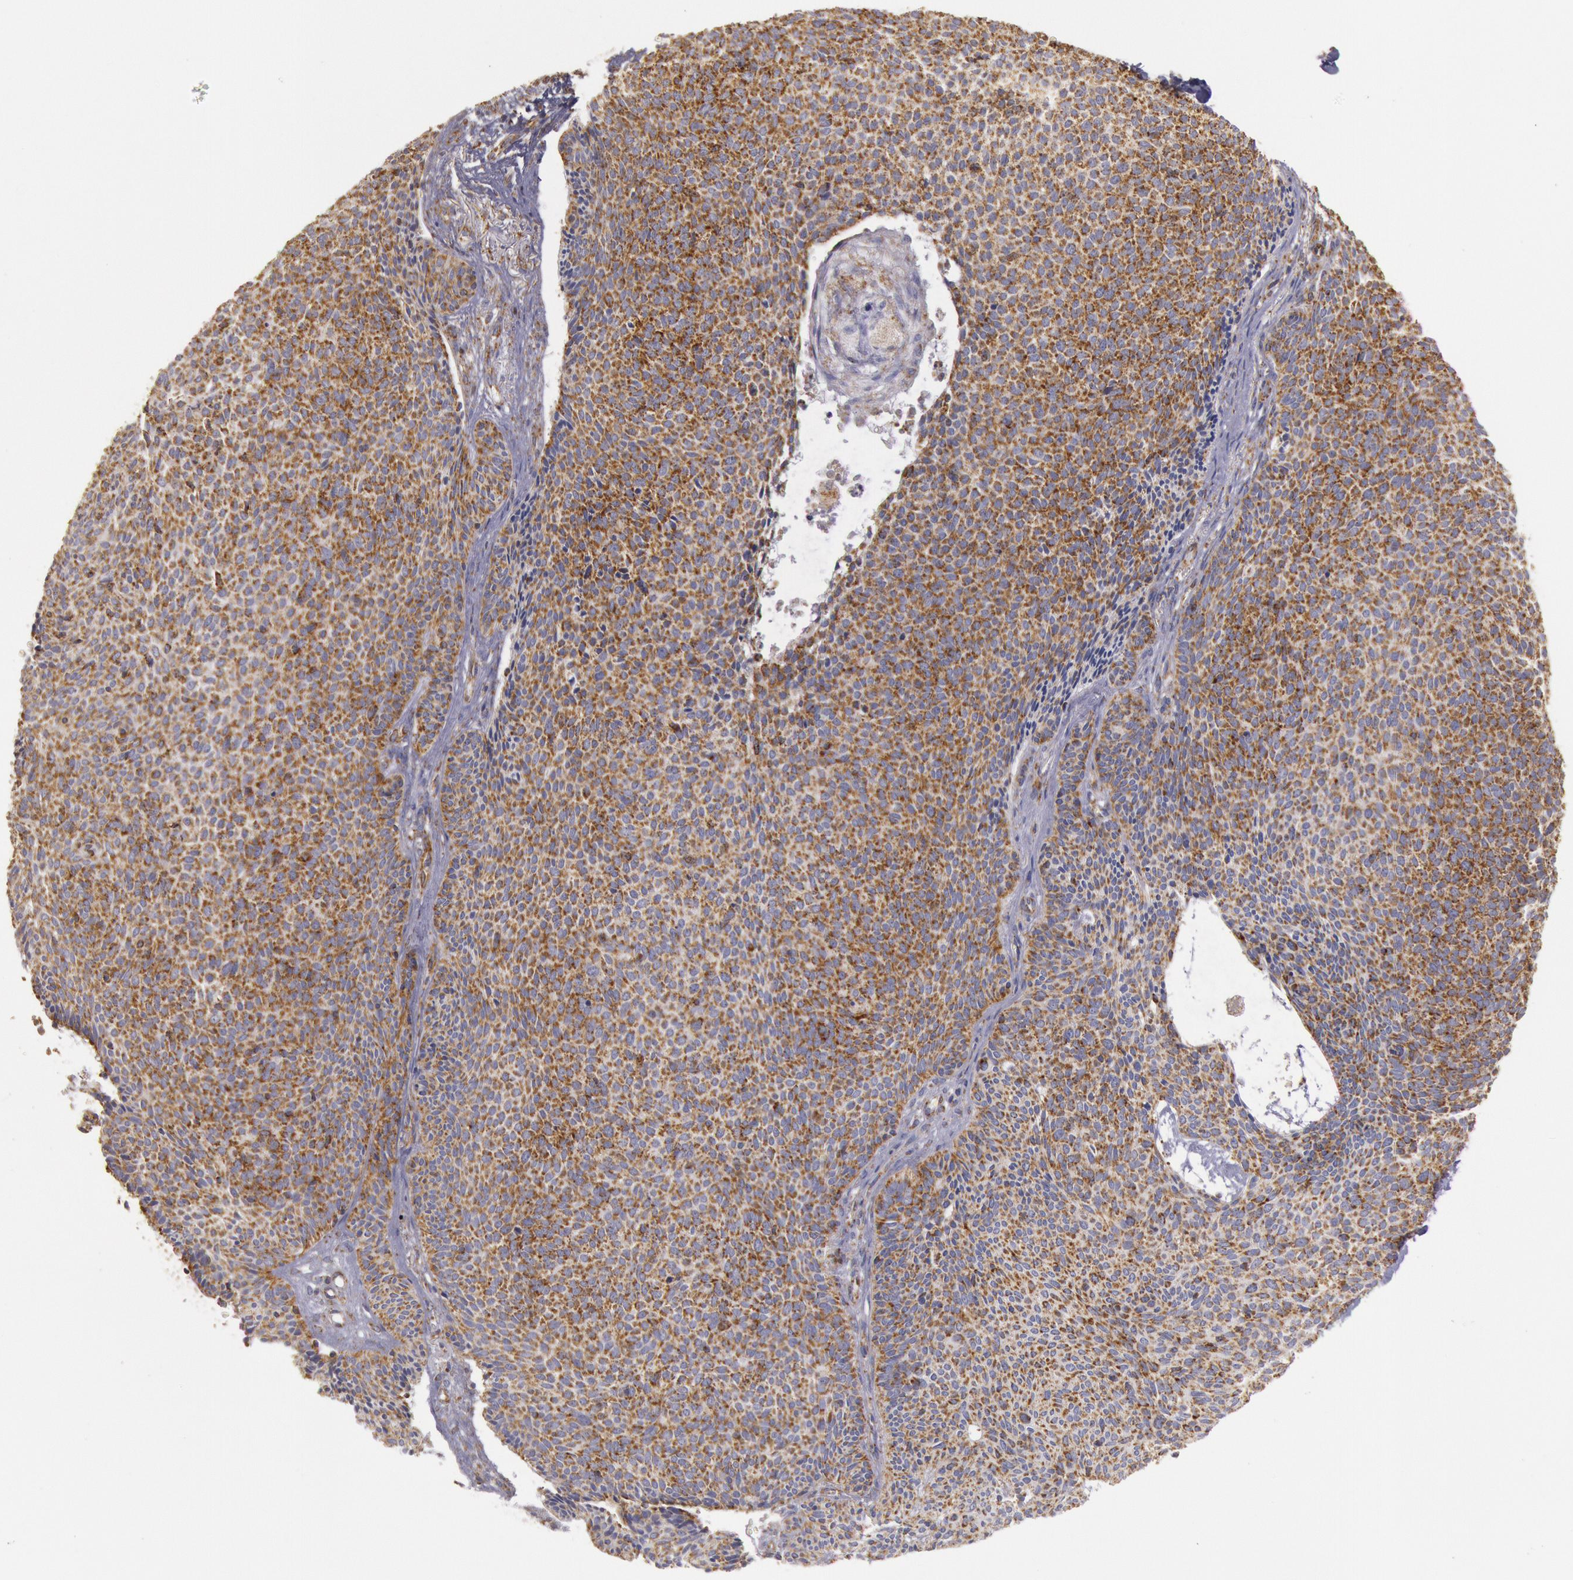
{"staining": {"intensity": "strong", "quantity": ">75%", "location": "cytoplasmic/membranous"}, "tissue": "skin cancer", "cell_type": "Tumor cells", "image_type": "cancer", "snomed": [{"axis": "morphology", "description": "Basal cell carcinoma"}, {"axis": "topography", "description": "Skin"}], "caption": "Immunohistochemistry image of human skin cancer stained for a protein (brown), which demonstrates high levels of strong cytoplasmic/membranous positivity in approximately >75% of tumor cells.", "gene": "CYC1", "patient": {"sex": "male", "age": 84}}